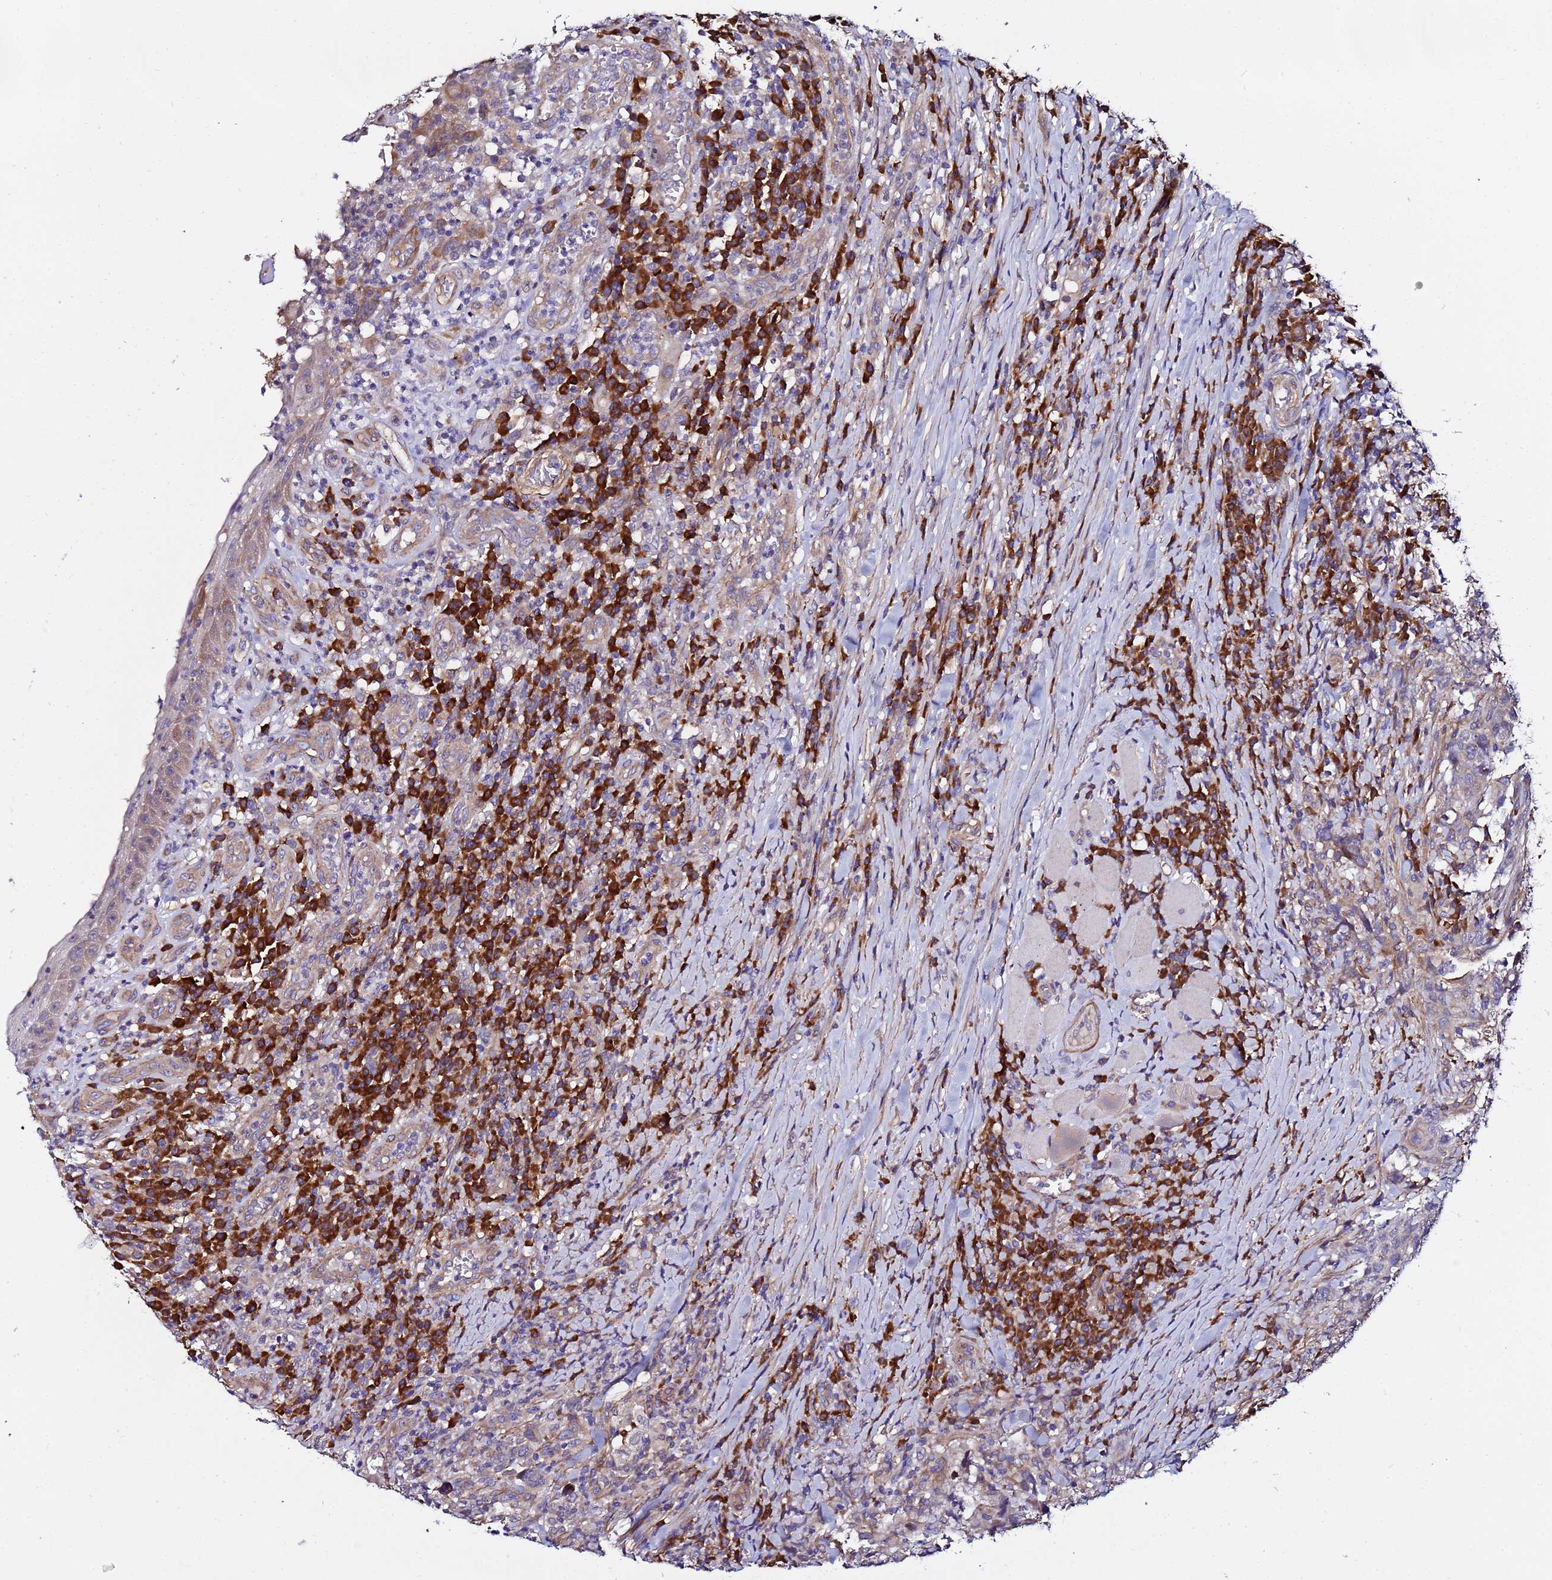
{"staining": {"intensity": "weak", "quantity": "25%-75%", "location": "cytoplasmic/membranous"}, "tissue": "head and neck cancer", "cell_type": "Tumor cells", "image_type": "cancer", "snomed": [{"axis": "morphology", "description": "Squamous cell carcinoma, NOS"}, {"axis": "topography", "description": "Head-Neck"}], "caption": "This is a histology image of immunohistochemistry (IHC) staining of head and neck squamous cell carcinoma, which shows weak staining in the cytoplasmic/membranous of tumor cells.", "gene": "JRKL", "patient": {"sex": "male", "age": 66}}